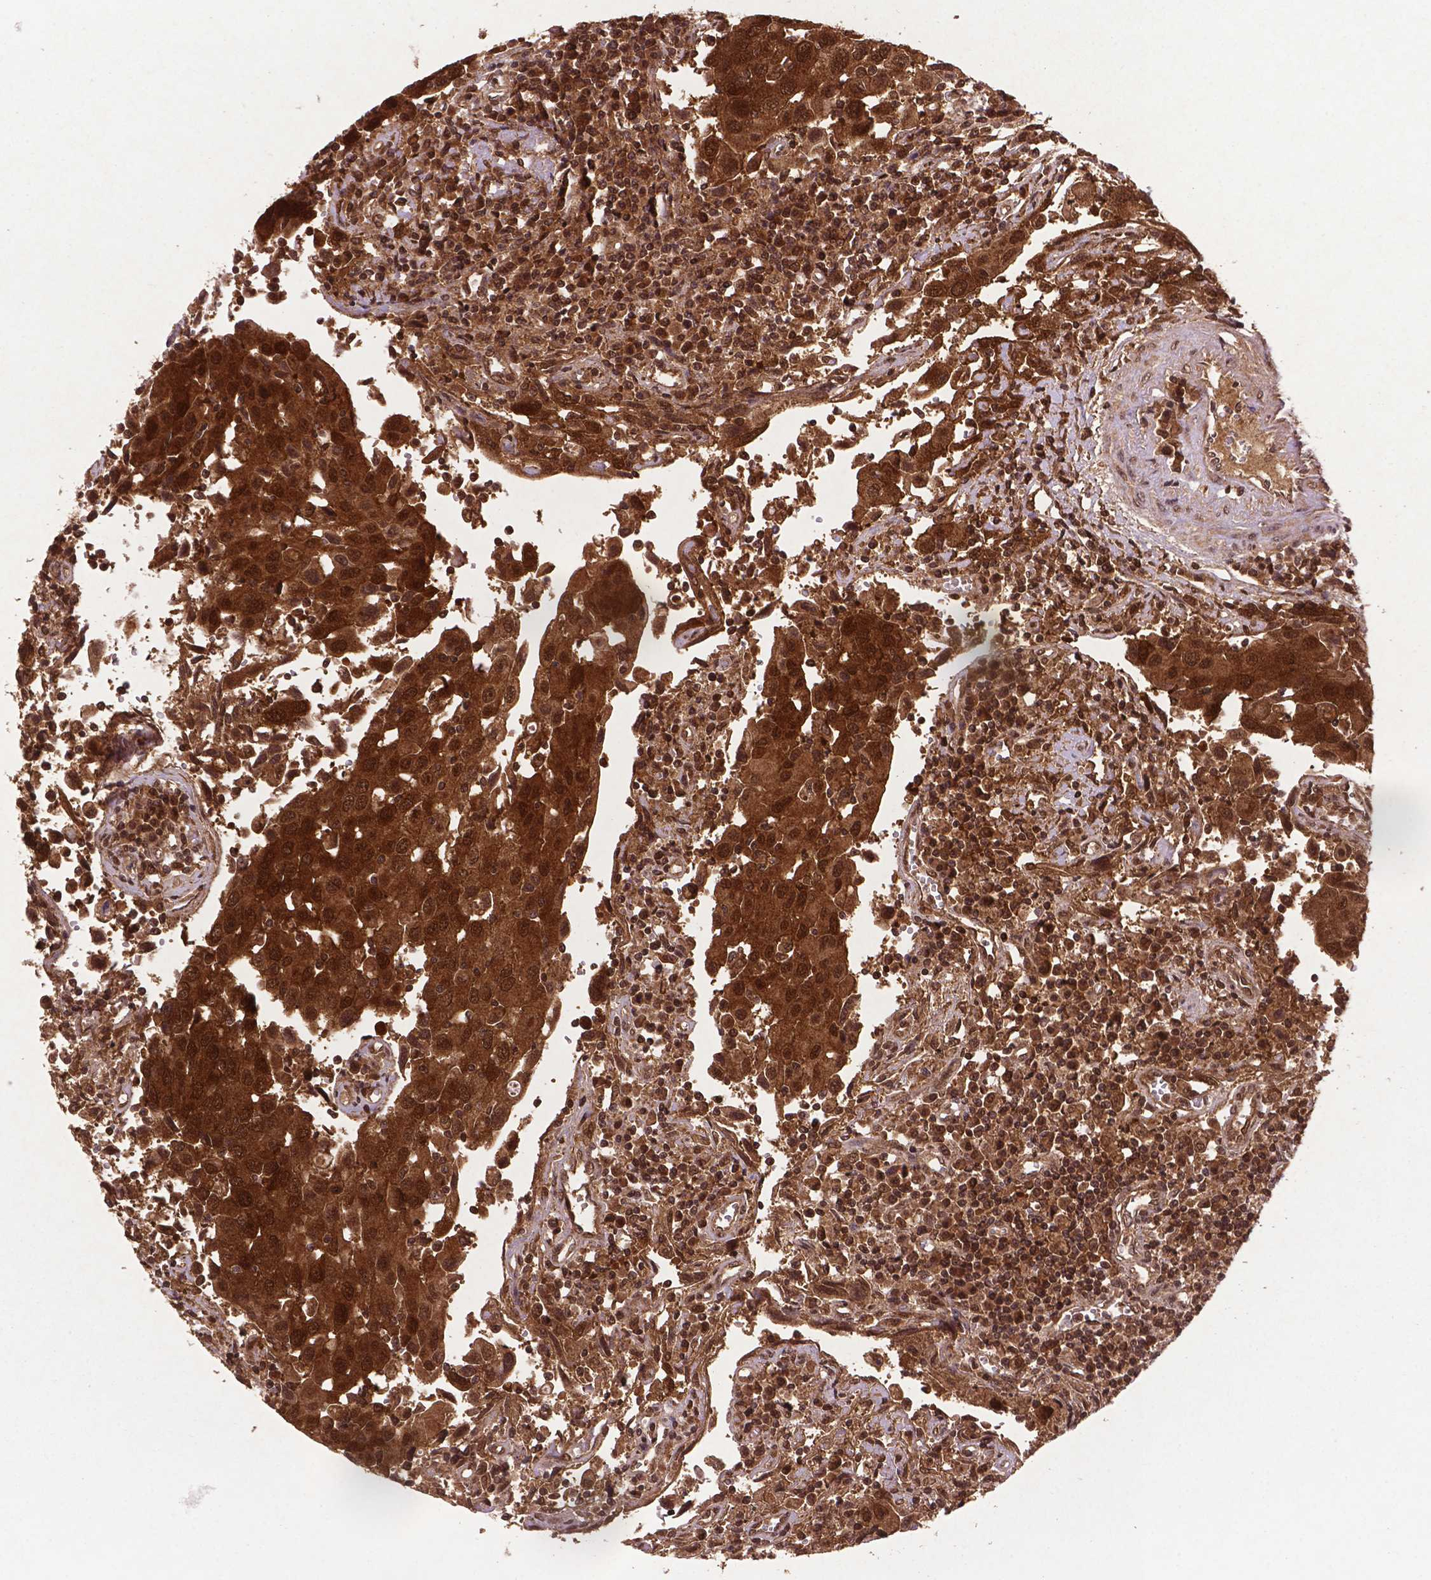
{"staining": {"intensity": "strong", "quantity": ">75%", "location": "cytoplasmic/membranous,nuclear"}, "tissue": "urothelial cancer", "cell_type": "Tumor cells", "image_type": "cancer", "snomed": [{"axis": "morphology", "description": "Urothelial carcinoma, High grade"}, {"axis": "topography", "description": "Urinary bladder"}], "caption": "IHC histopathology image of human urothelial cancer stained for a protein (brown), which exhibits high levels of strong cytoplasmic/membranous and nuclear expression in approximately >75% of tumor cells.", "gene": "UBE2L6", "patient": {"sex": "female", "age": 85}}